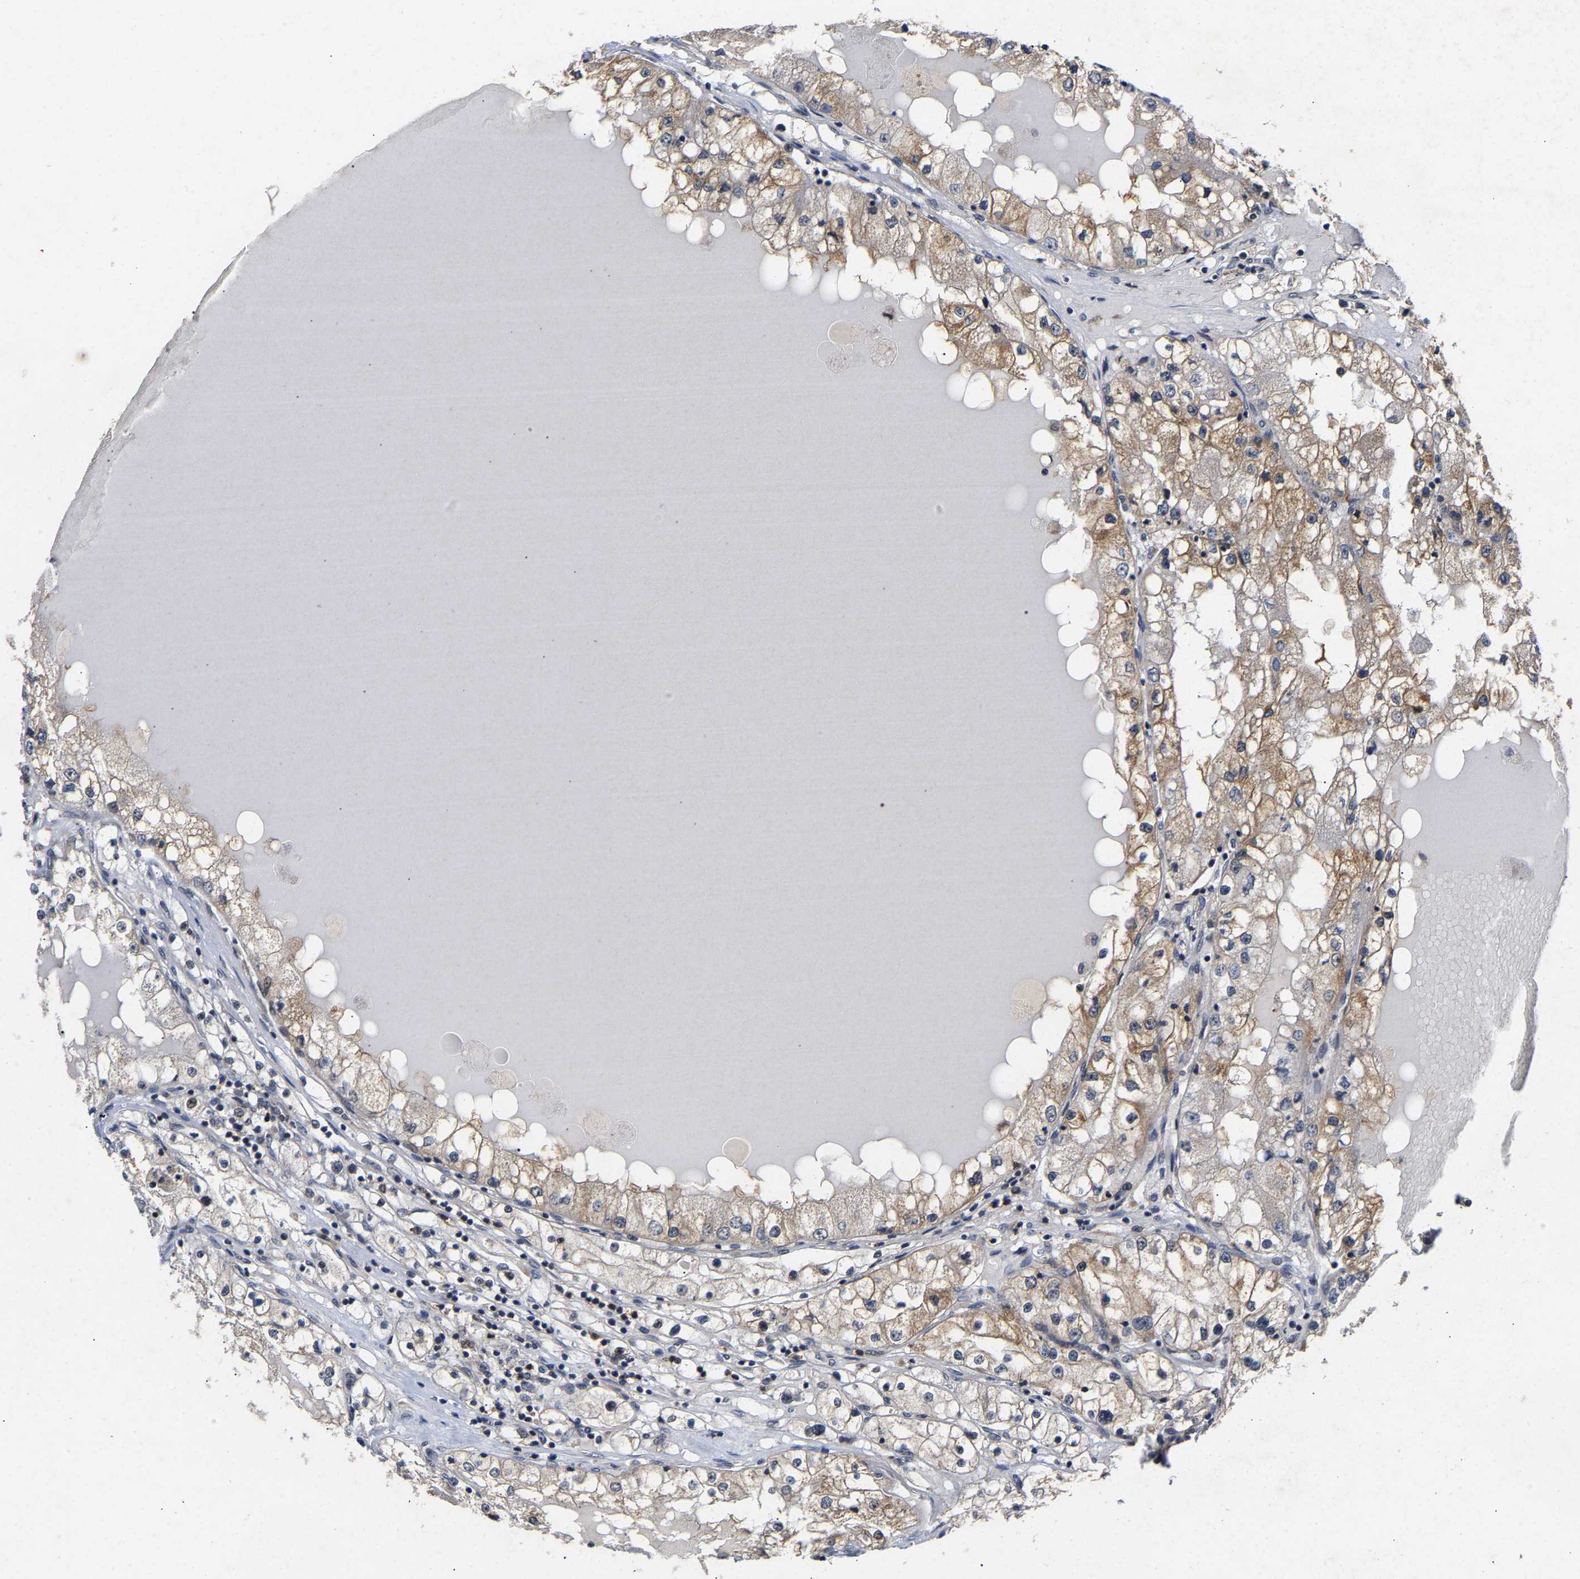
{"staining": {"intensity": "moderate", "quantity": "25%-75%", "location": "cytoplasmic/membranous"}, "tissue": "renal cancer", "cell_type": "Tumor cells", "image_type": "cancer", "snomed": [{"axis": "morphology", "description": "Adenocarcinoma, NOS"}, {"axis": "topography", "description": "Kidney"}], "caption": "Renal adenocarcinoma stained for a protein (brown) reveals moderate cytoplasmic/membranous positive positivity in about 25%-75% of tumor cells.", "gene": "CLIP2", "patient": {"sex": "male", "age": 68}}